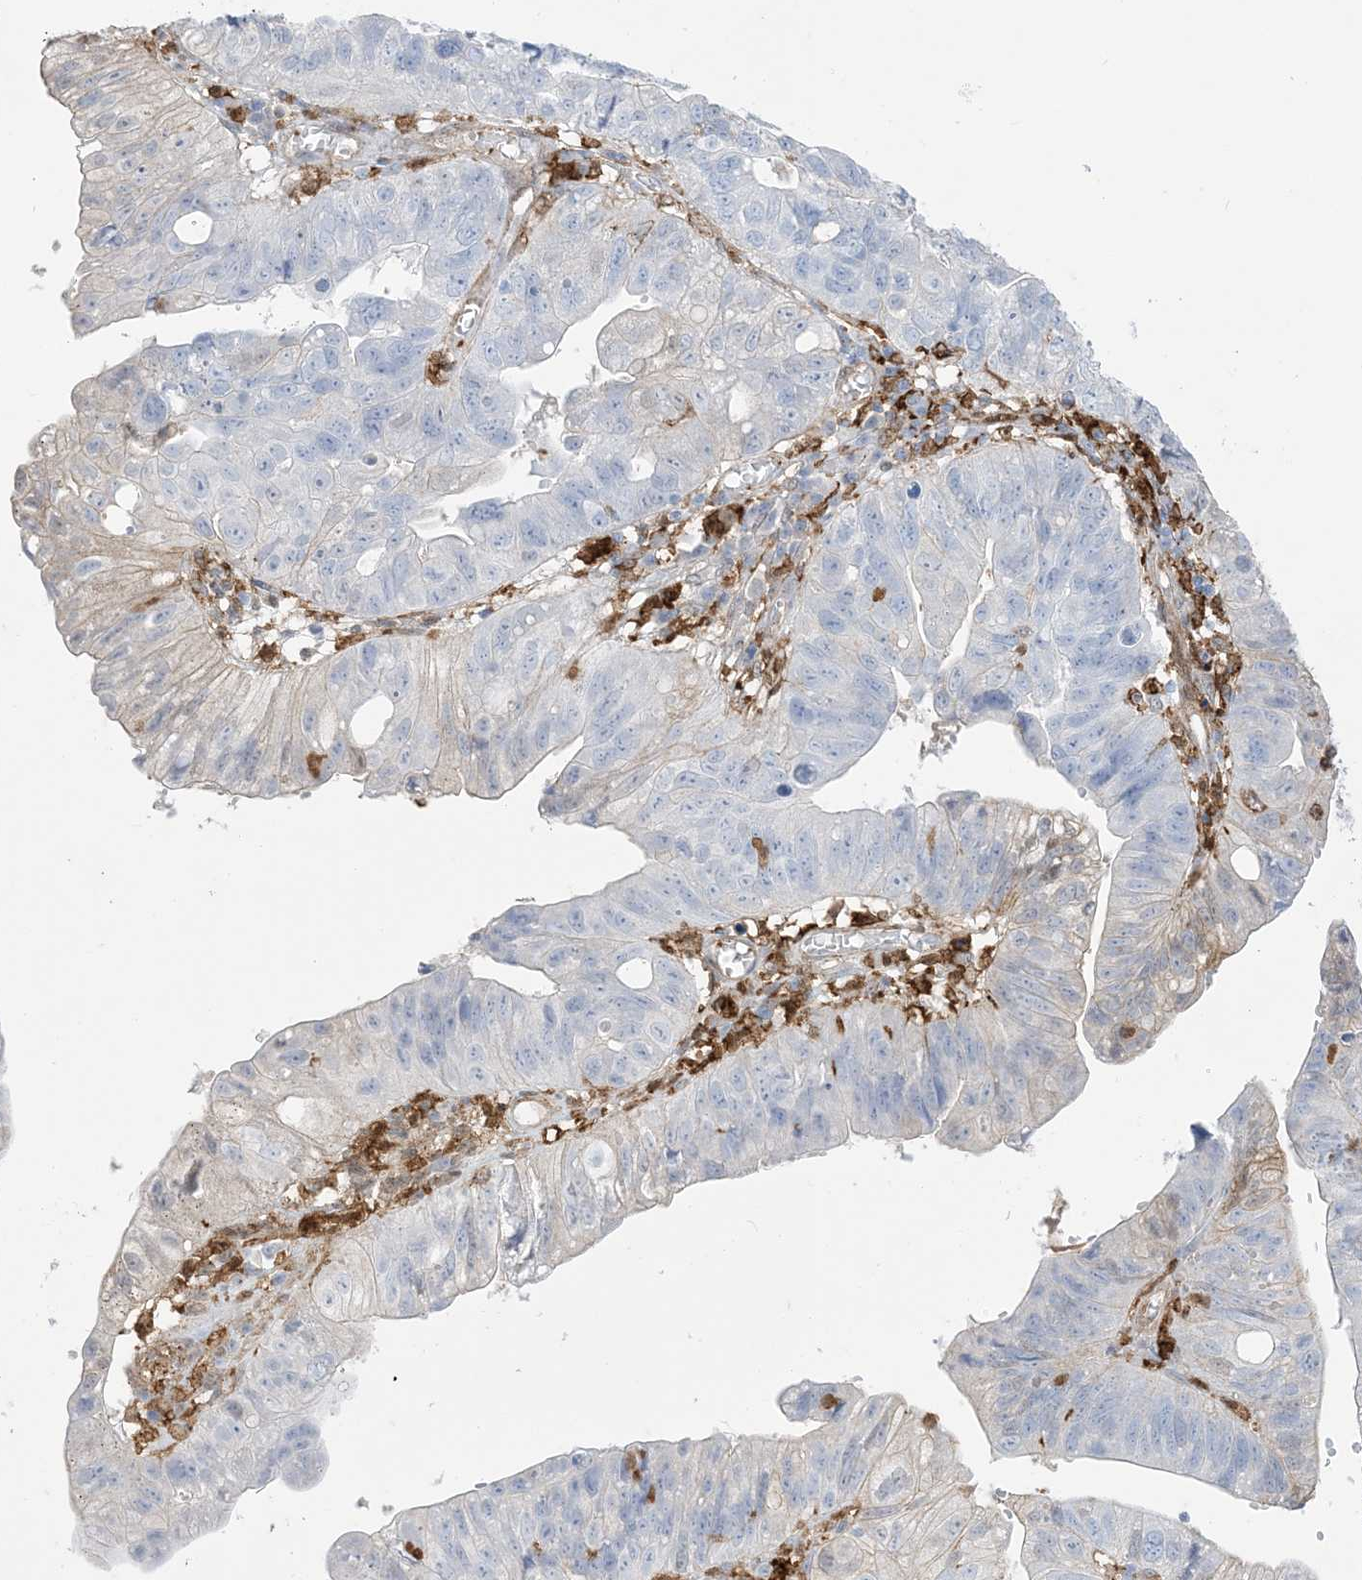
{"staining": {"intensity": "weak", "quantity": "<25%", "location": "cytoplasmic/membranous"}, "tissue": "stomach cancer", "cell_type": "Tumor cells", "image_type": "cancer", "snomed": [{"axis": "morphology", "description": "Adenocarcinoma, NOS"}, {"axis": "topography", "description": "Stomach"}], "caption": "A histopathology image of human stomach adenocarcinoma is negative for staining in tumor cells. Brightfield microscopy of immunohistochemistry (IHC) stained with DAB (brown) and hematoxylin (blue), captured at high magnification.", "gene": "GSN", "patient": {"sex": "male", "age": 59}}